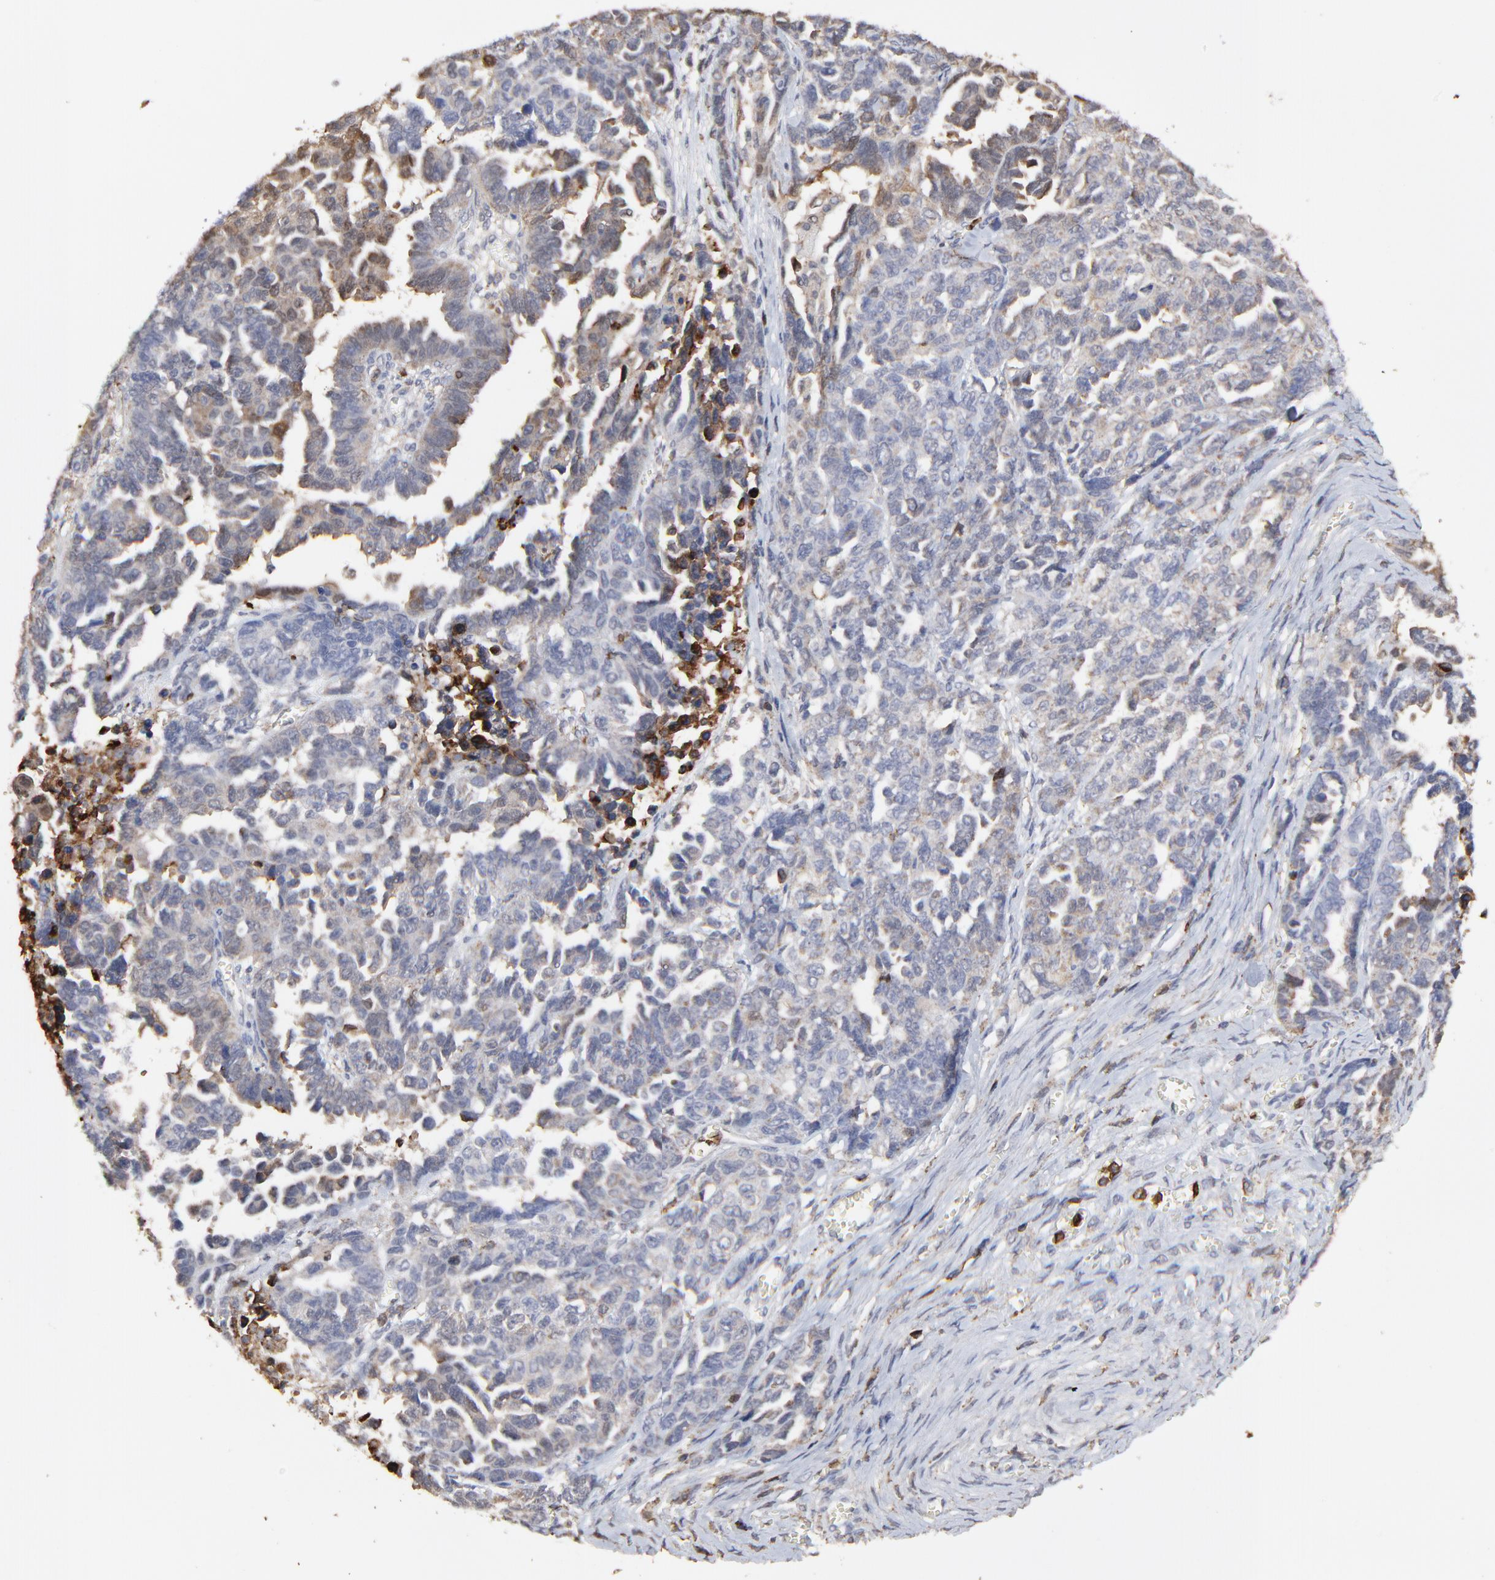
{"staining": {"intensity": "weak", "quantity": "<25%", "location": "cytoplasmic/membranous"}, "tissue": "ovarian cancer", "cell_type": "Tumor cells", "image_type": "cancer", "snomed": [{"axis": "morphology", "description": "Cystadenocarcinoma, serous, NOS"}, {"axis": "topography", "description": "Ovary"}], "caption": "The image reveals no significant staining in tumor cells of ovarian serous cystadenocarcinoma.", "gene": "SLC6A14", "patient": {"sex": "female", "age": 69}}